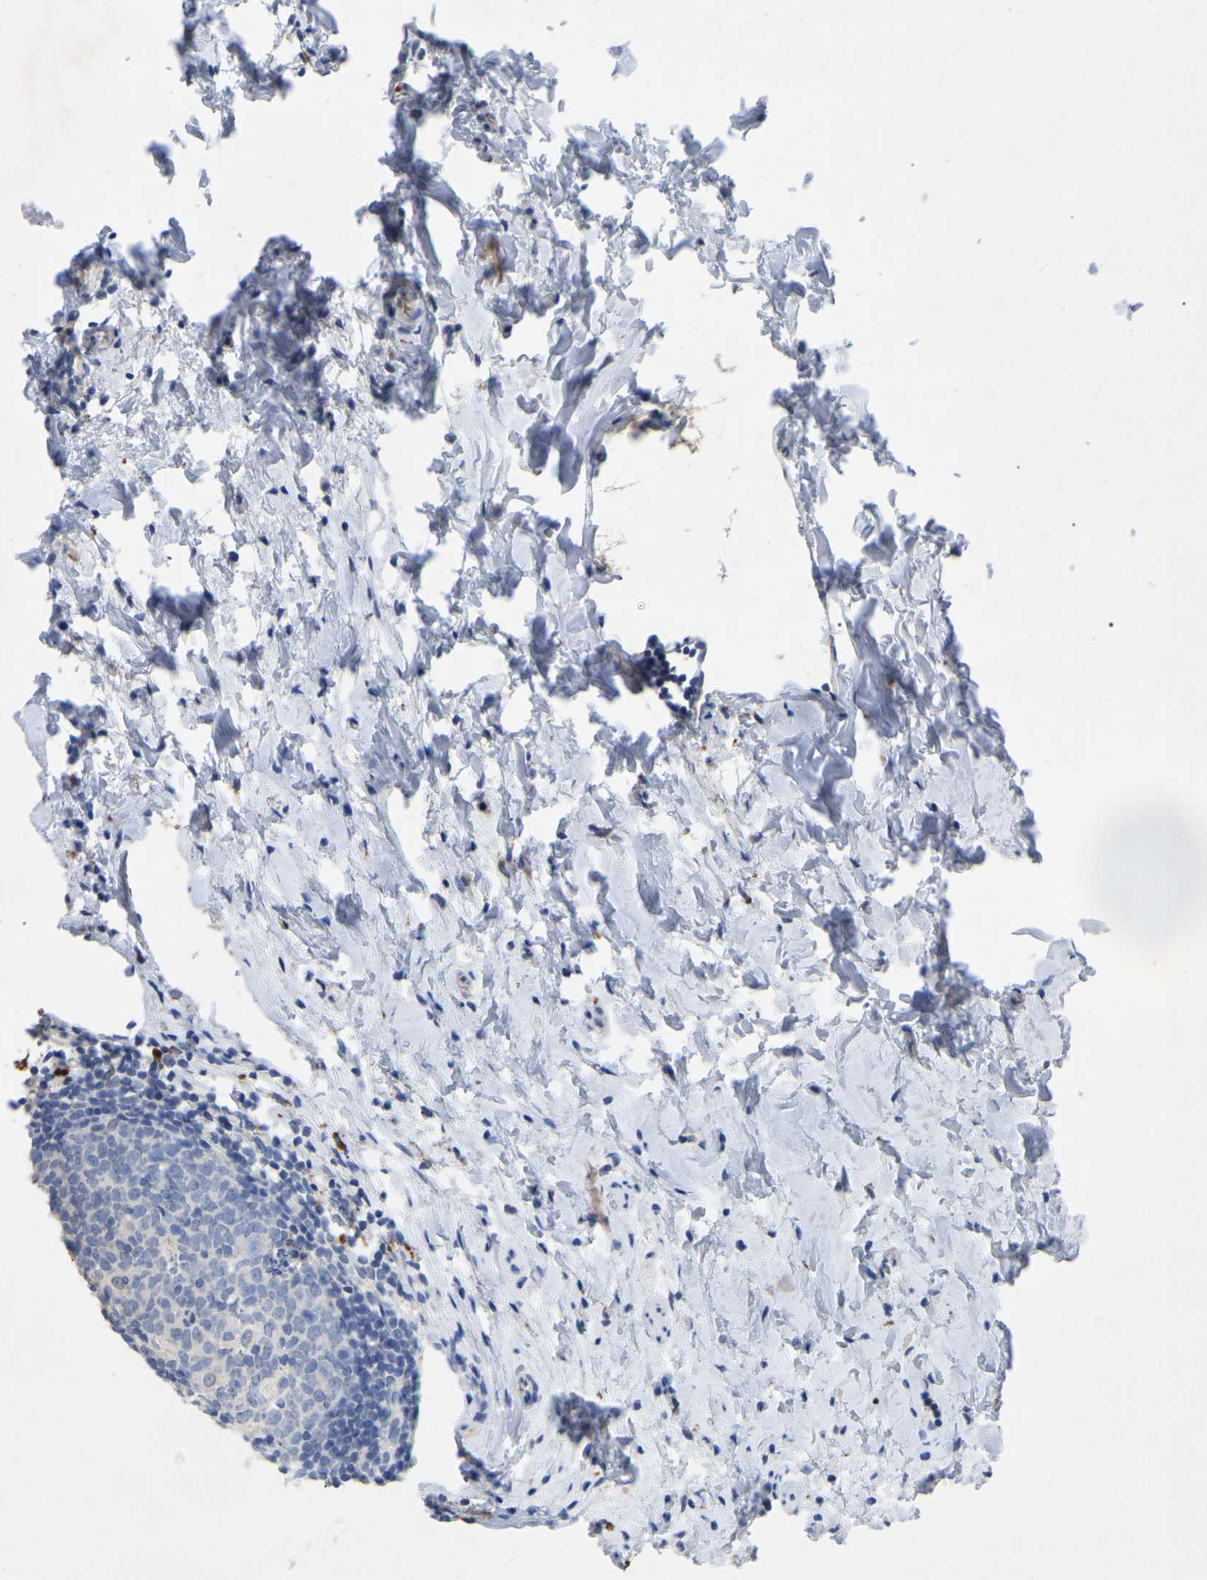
{"staining": {"intensity": "negative", "quantity": "none", "location": "none"}, "tissue": "appendix", "cell_type": "Glandular cells", "image_type": "normal", "snomed": [{"axis": "morphology", "description": "Normal tissue, NOS"}, {"axis": "topography", "description": "Appendix"}], "caption": "Immunohistochemical staining of benign appendix shows no significant positivity in glandular cells.", "gene": "SMPD2", "patient": {"sex": "female", "age": 20}}